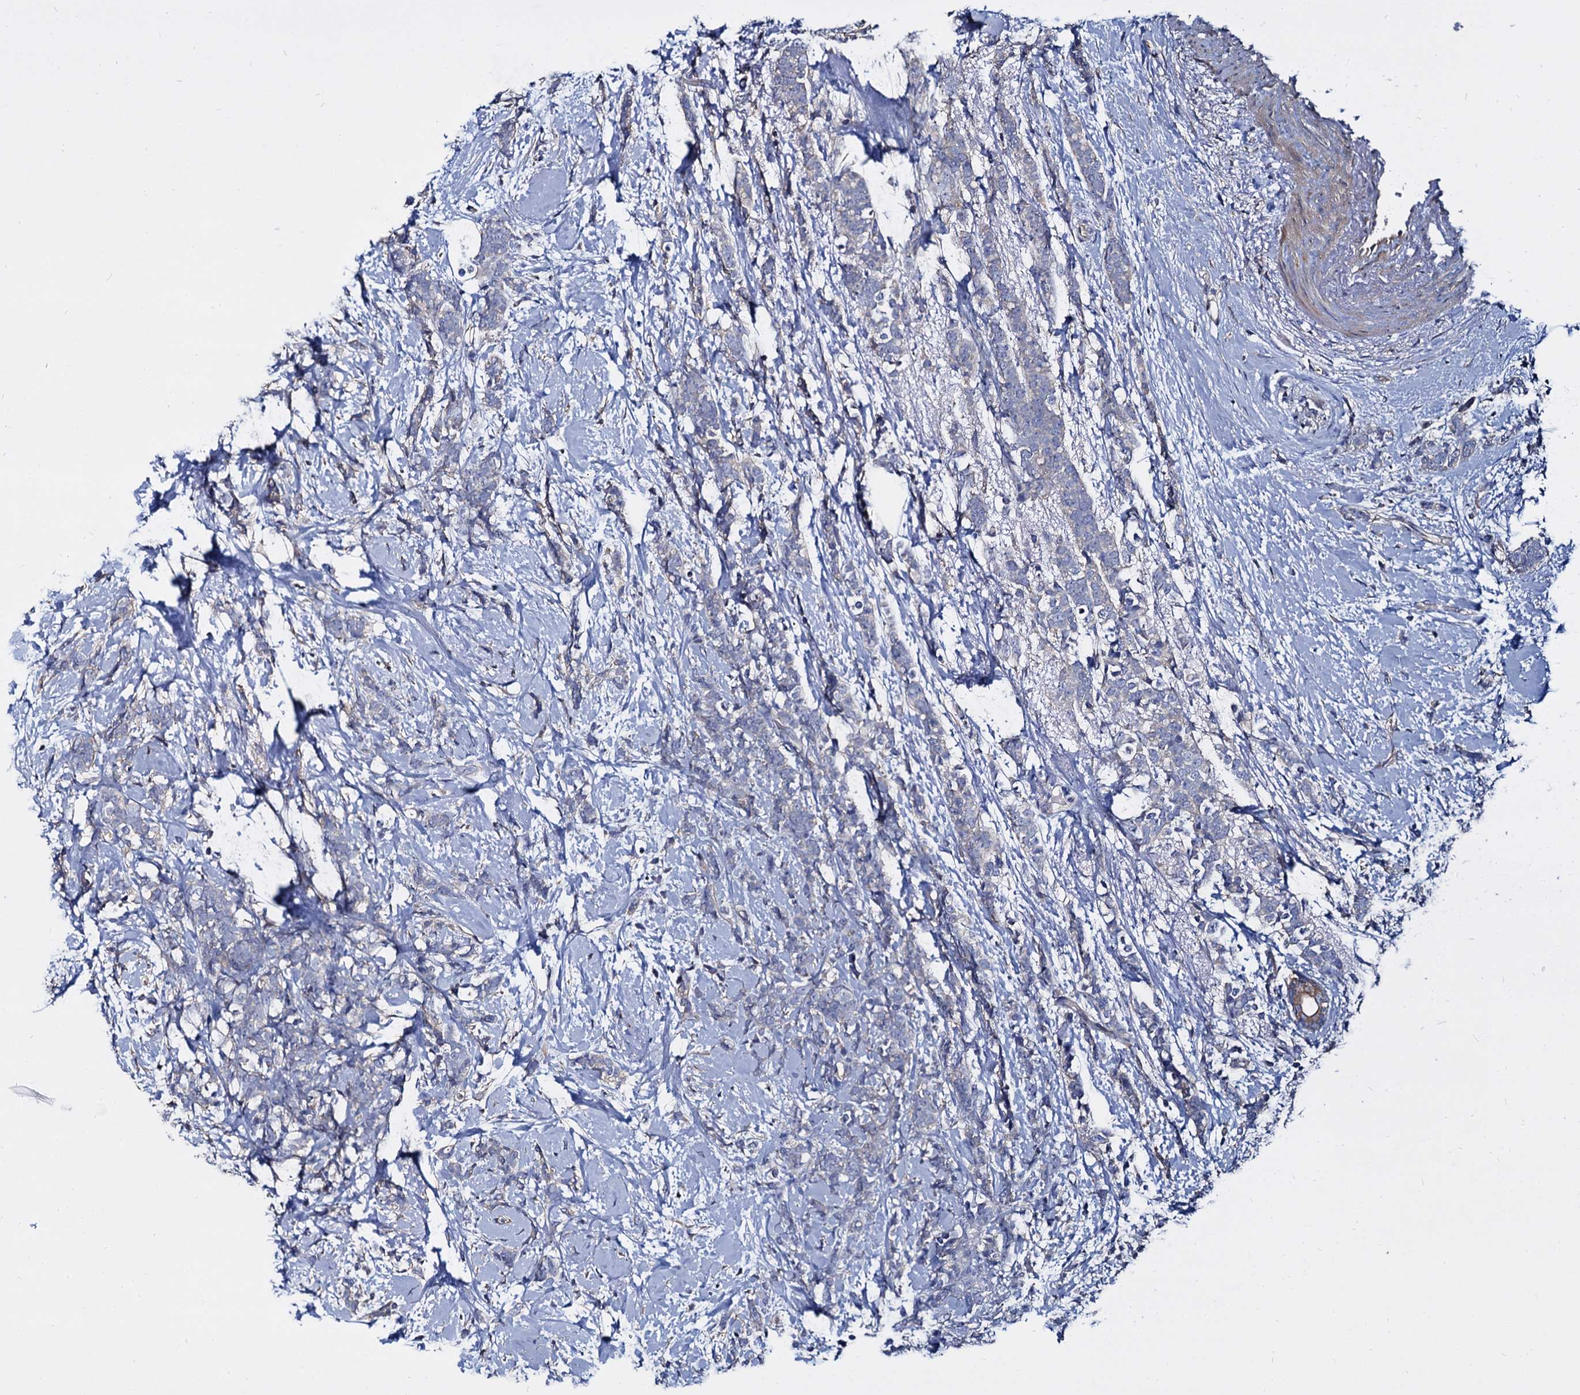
{"staining": {"intensity": "weak", "quantity": "<25%", "location": "cytoplasmic/membranous"}, "tissue": "breast cancer", "cell_type": "Tumor cells", "image_type": "cancer", "snomed": [{"axis": "morphology", "description": "Lobular carcinoma"}, {"axis": "topography", "description": "Breast"}], "caption": "DAB immunohistochemical staining of breast cancer displays no significant expression in tumor cells. (DAB (3,3'-diaminobenzidine) immunohistochemistry (IHC) visualized using brightfield microscopy, high magnification).", "gene": "ANKRD13A", "patient": {"sex": "female", "age": 58}}